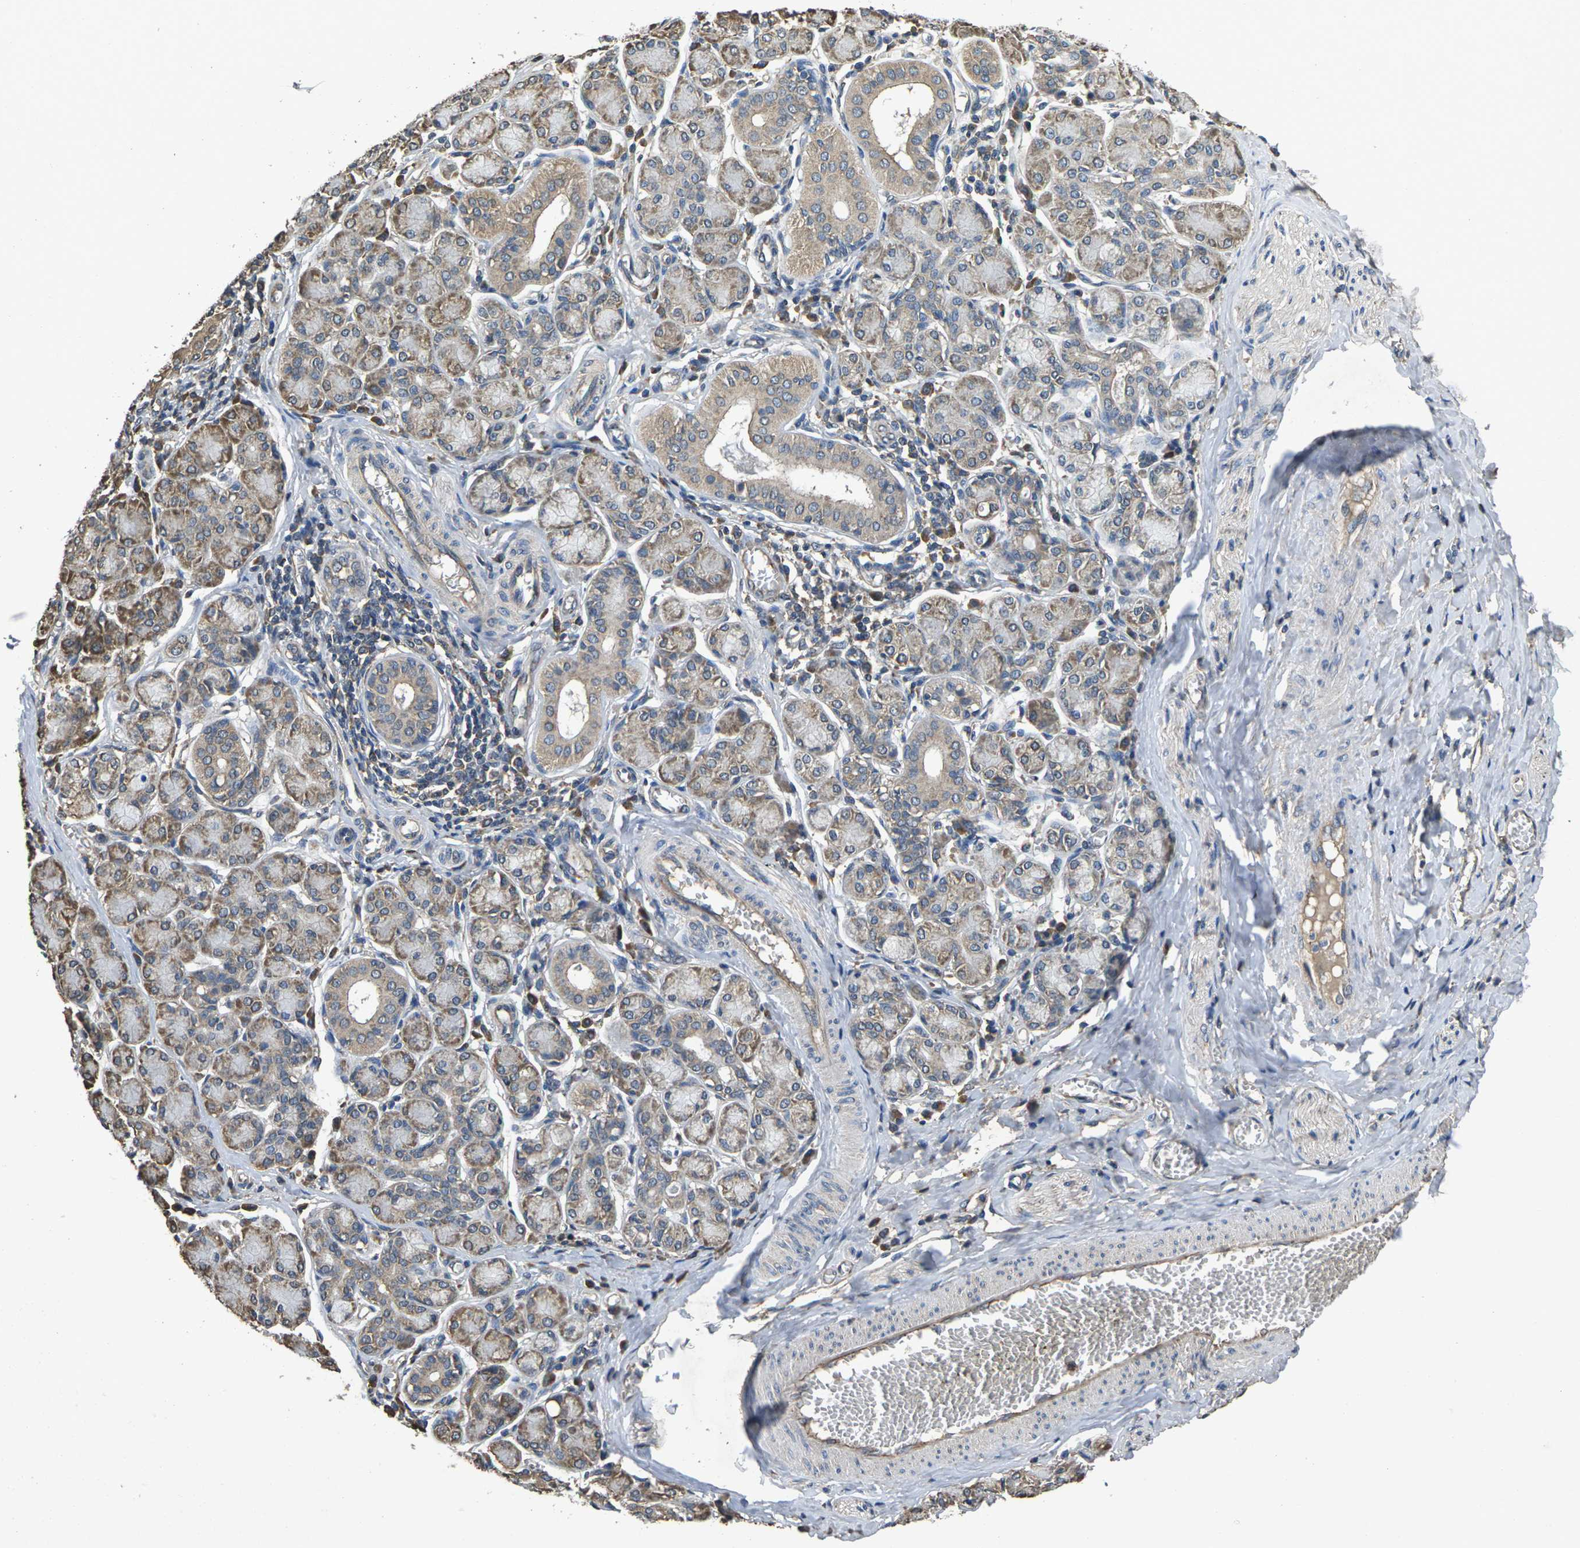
{"staining": {"intensity": "moderate", "quantity": "25%-75%", "location": "cytoplasmic/membranous"}, "tissue": "salivary gland", "cell_type": "Glandular cells", "image_type": "normal", "snomed": [{"axis": "morphology", "description": "Normal tissue, NOS"}, {"axis": "morphology", "description": "Inflammation, NOS"}, {"axis": "topography", "description": "Lymph node"}, {"axis": "topography", "description": "Salivary gland"}], "caption": "Salivary gland stained for a protein demonstrates moderate cytoplasmic/membranous positivity in glandular cells. (DAB IHC, brown staining for protein, blue staining for nuclei).", "gene": "B4GAT1", "patient": {"sex": "male", "age": 3}}